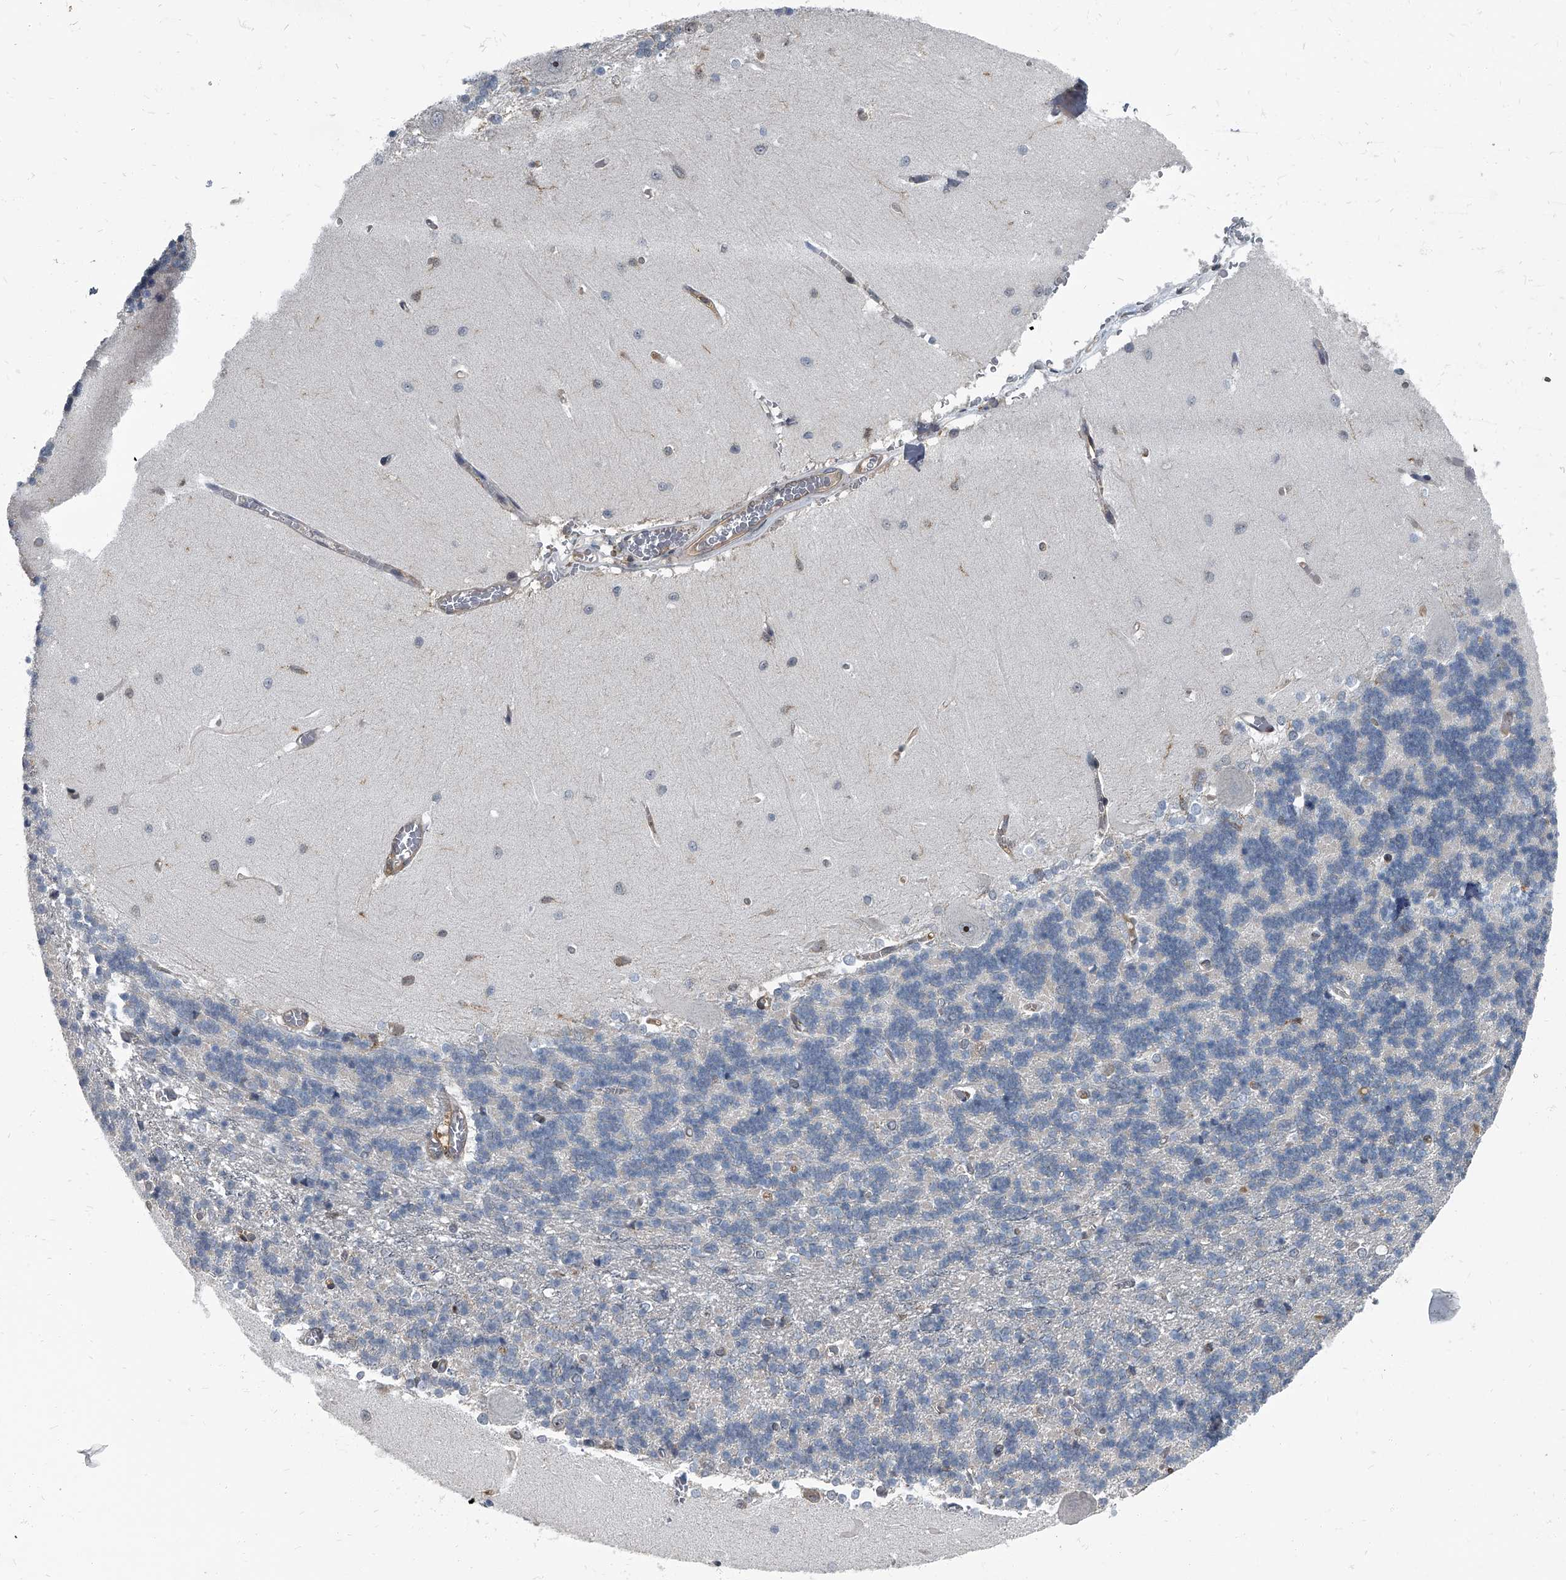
{"staining": {"intensity": "negative", "quantity": "none", "location": "none"}, "tissue": "cerebellum", "cell_type": "Cells in granular layer", "image_type": "normal", "snomed": [{"axis": "morphology", "description": "Normal tissue, NOS"}, {"axis": "topography", "description": "Cerebellum"}], "caption": "Protein analysis of unremarkable cerebellum reveals no significant positivity in cells in granular layer.", "gene": "CDV3", "patient": {"sex": "male", "age": 37}}